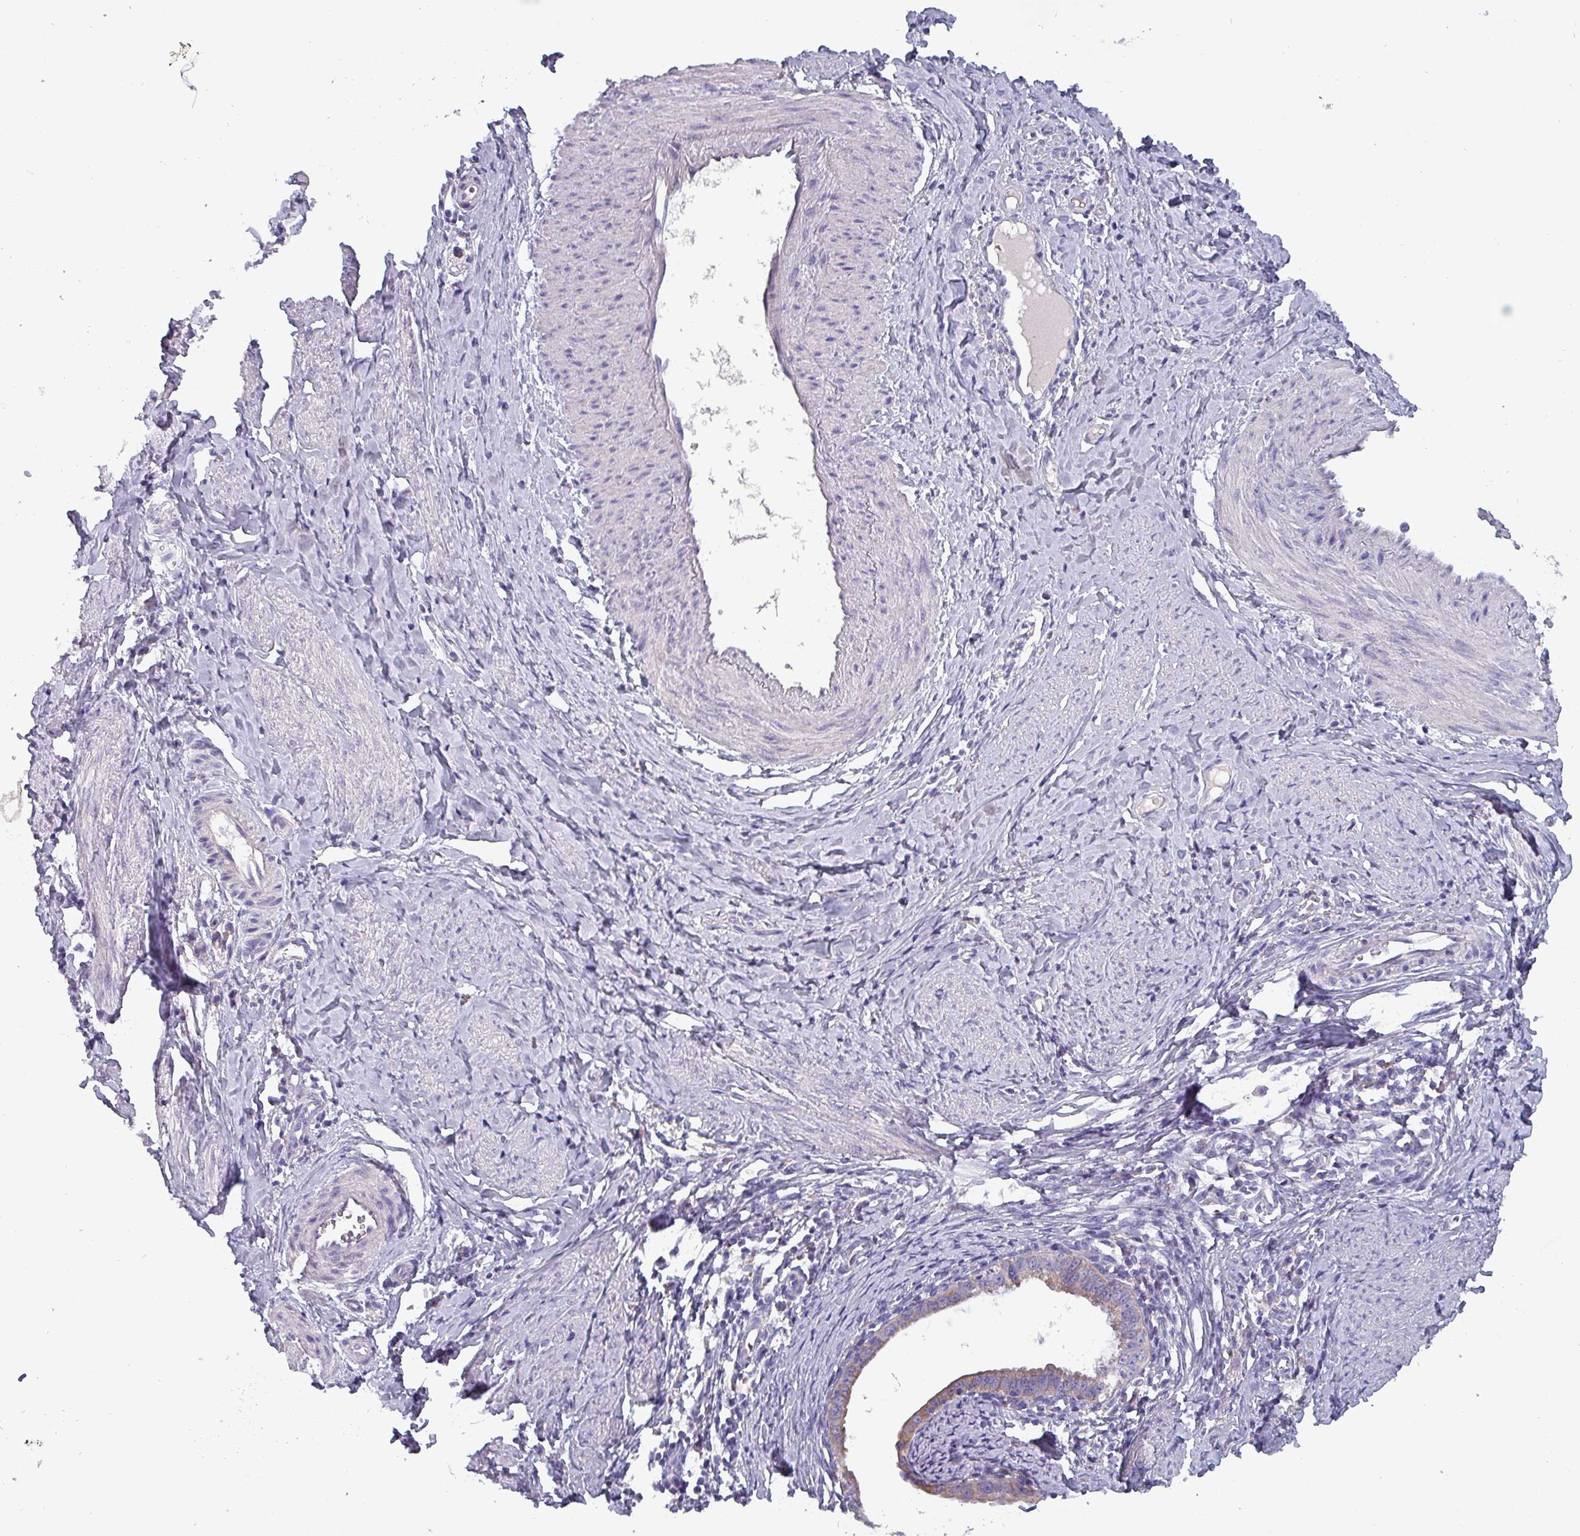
{"staining": {"intensity": "weak", "quantity": "25%-75%", "location": "cytoplasmic/membranous"}, "tissue": "cervical cancer", "cell_type": "Tumor cells", "image_type": "cancer", "snomed": [{"axis": "morphology", "description": "Adenocarcinoma, NOS"}, {"axis": "topography", "description": "Cervix"}], "caption": "High-magnification brightfield microscopy of cervical cancer stained with DAB (brown) and counterstained with hematoxylin (blue). tumor cells exhibit weak cytoplasmic/membranous positivity is seen in approximately25%-75% of cells.", "gene": "HSD3B7", "patient": {"sex": "female", "age": 36}}